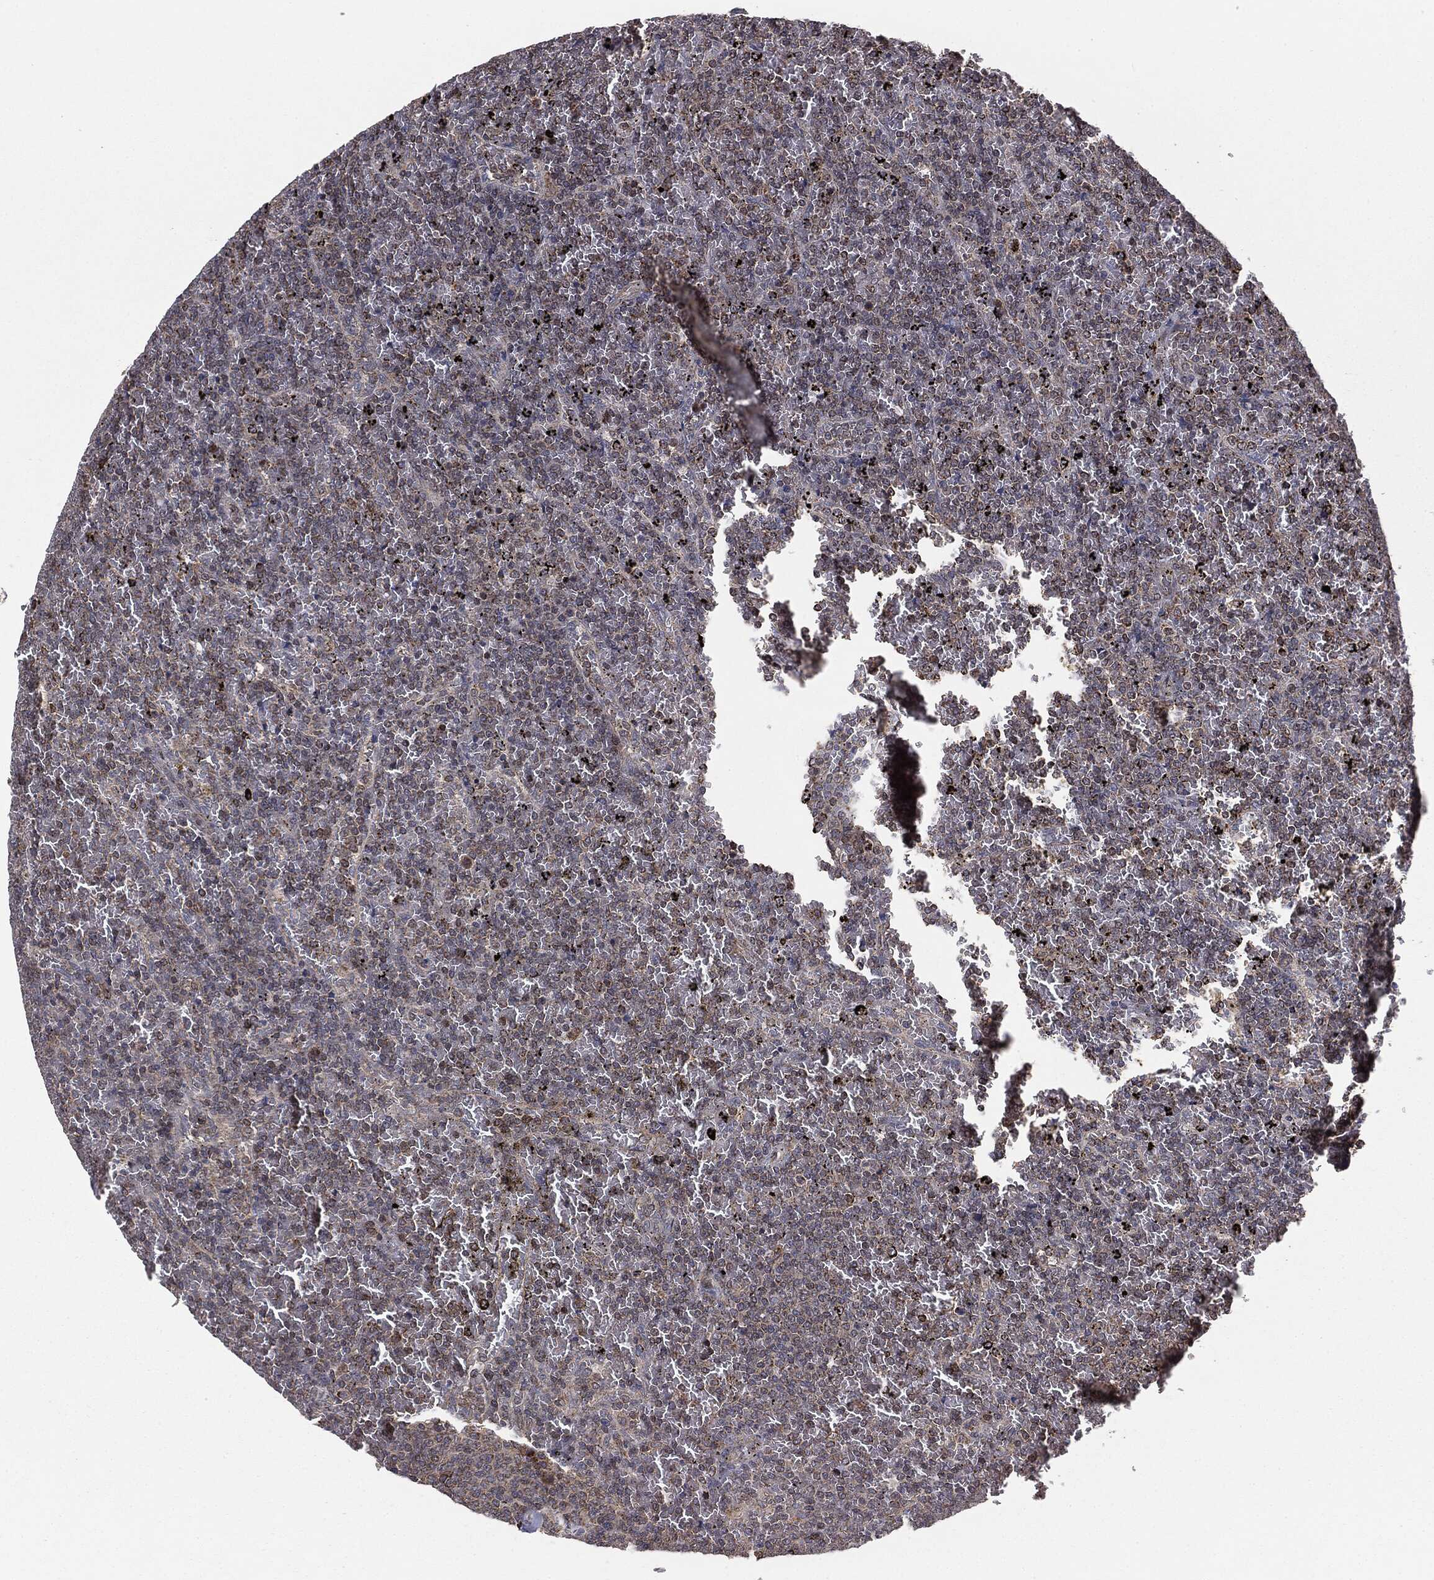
{"staining": {"intensity": "negative", "quantity": "none", "location": "none"}, "tissue": "lymphoma", "cell_type": "Tumor cells", "image_type": "cancer", "snomed": [{"axis": "morphology", "description": "Malignant lymphoma, non-Hodgkin's type, Low grade"}, {"axis": "topography", "description": "Spleen"}], "caption": "Tumor cells are negative for protein expression in human malignant lymphoma, non-Hodgkin's type (low-grade).", "gene": "MTOR", "patient": {"sex": "female", "age": 77}}